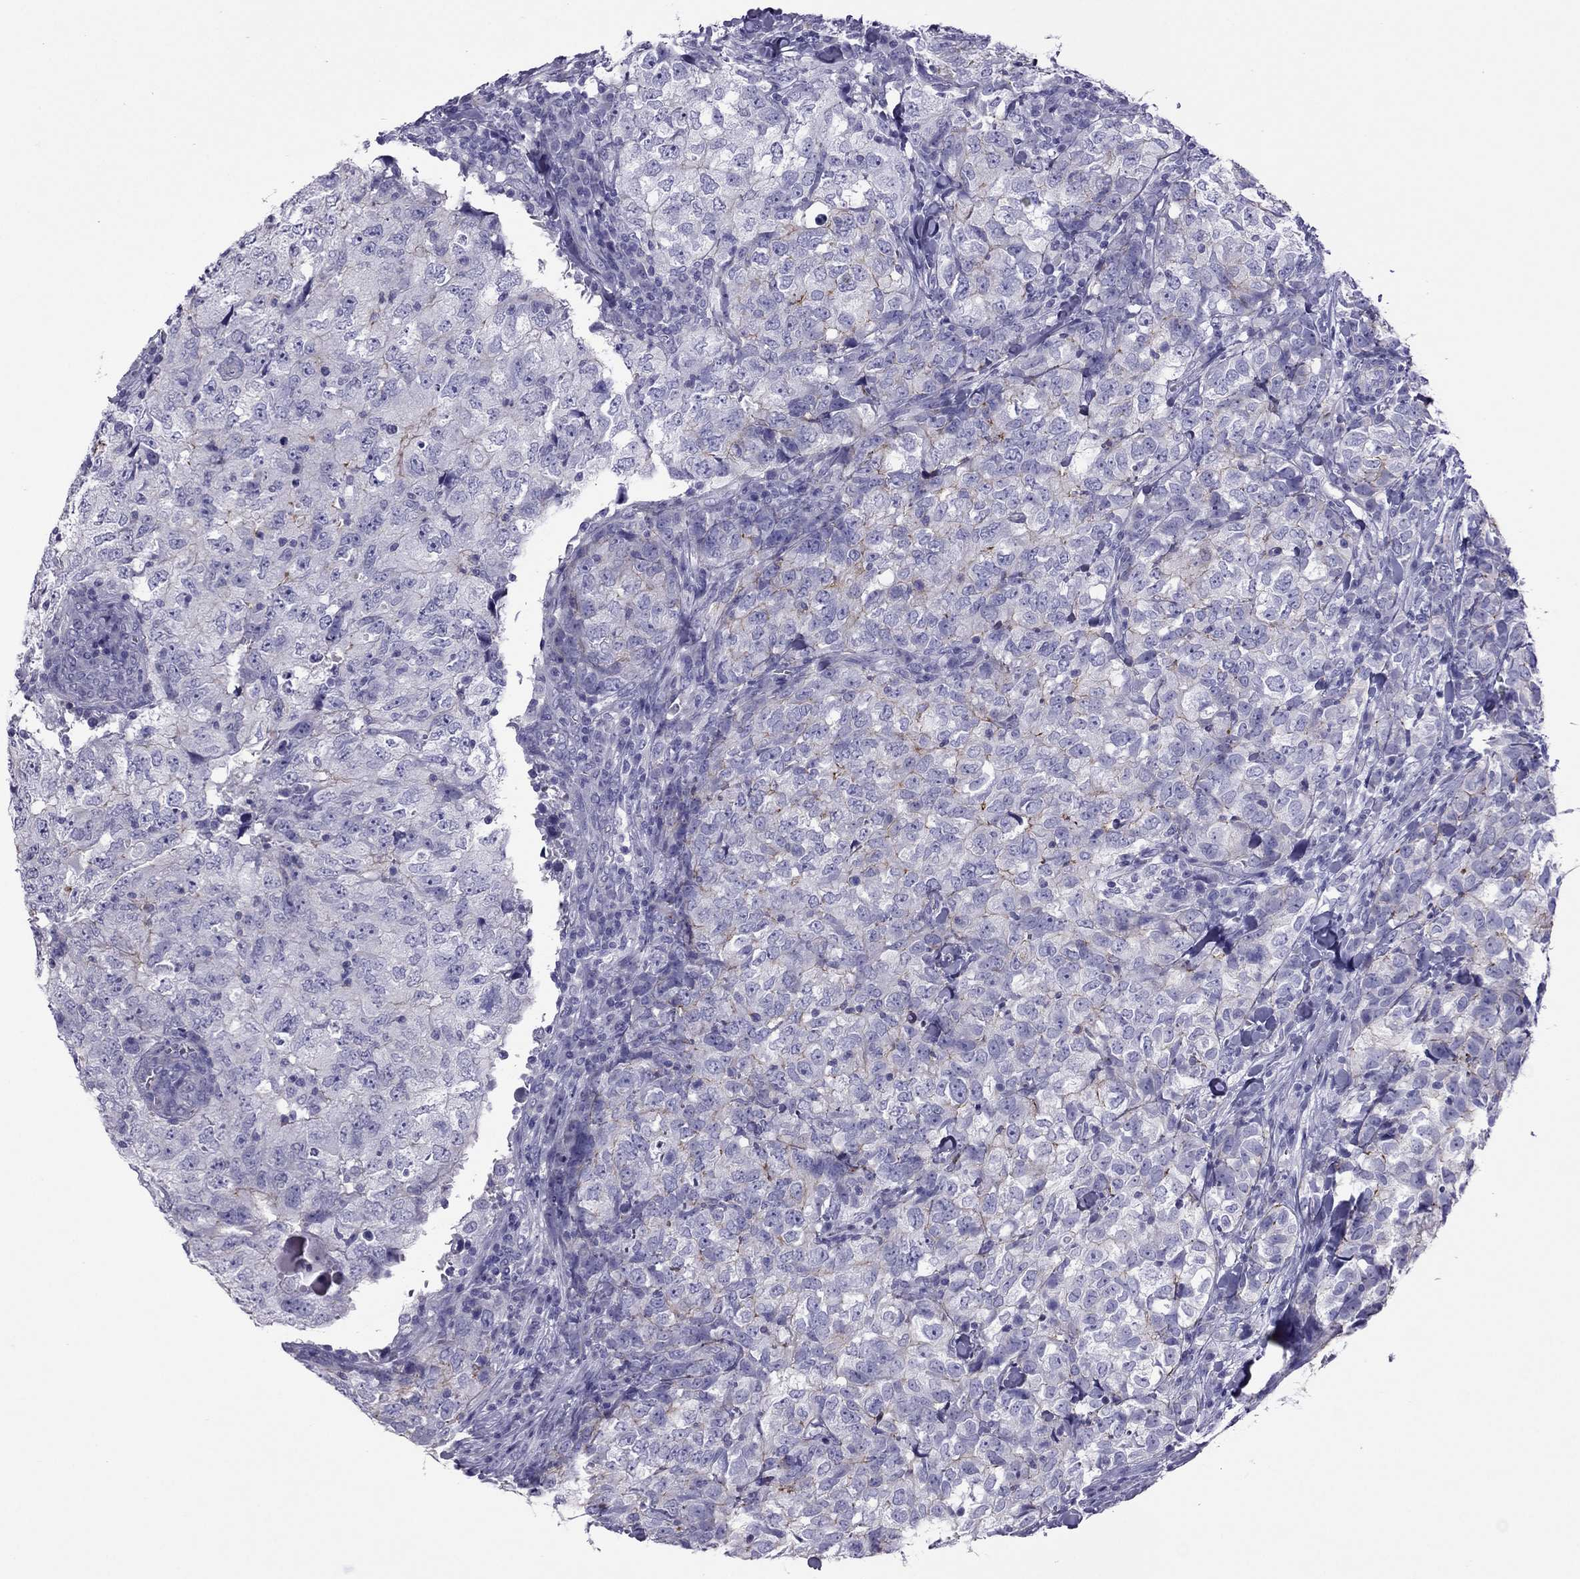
{"staining": {"intensity": "negative", "quantity": "none", "location": "none"}, "tissue": "breast cancer", "cell_type": "Tumor cells", "image_type": "cancer", "snomed": [{"axis": "morphology", "description": "Duct carcinoma"}, {"axis": "topography", "description": "Breast"}], "caption": "There is no significant staining in tumor cells of infiltrating ductal carcinoma (breast).", "gene": "MYL11", "patient": {"sex": "female", "age": 30}}